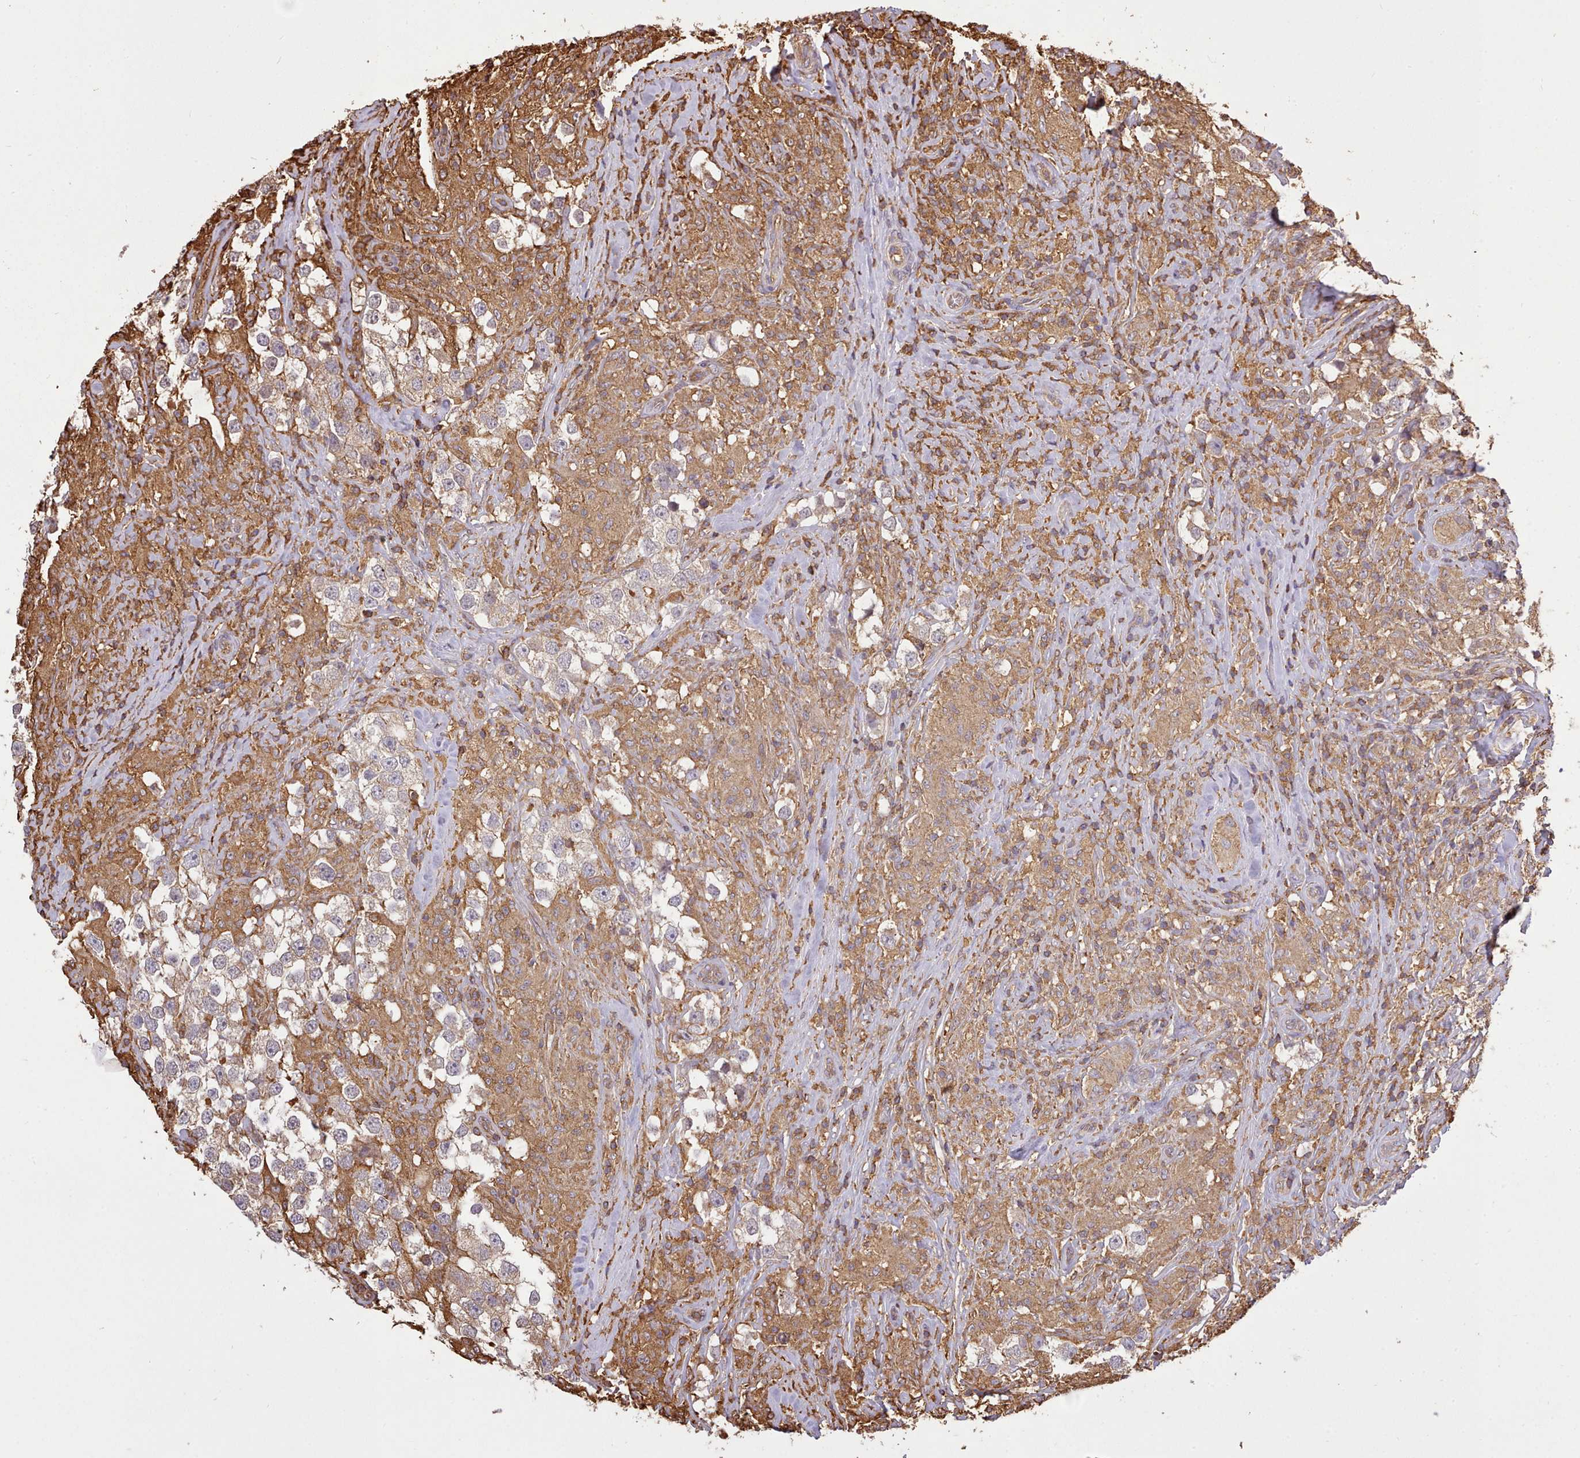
{"staining": {"intensity": "weak", "quantity": "25%-75%", "location": "cytoplasmic/membranous"}, "tissue": "testis cancer", "cell_type": "Tumor cells", "image_type": "cancer", "snomed": [{"axis": "morphology", "description": "Seminoma, NOS"}, {"axis": "topography", "description": "Testis"}], "caption": "Protein analysis of testis seminoma tissue exhibits weak cytoplasmic/membranous positivity in approximately 25%-75% of tumor cells.", "gene": "CAPZA1", "patient": {"sex": "male", "age": 46}}